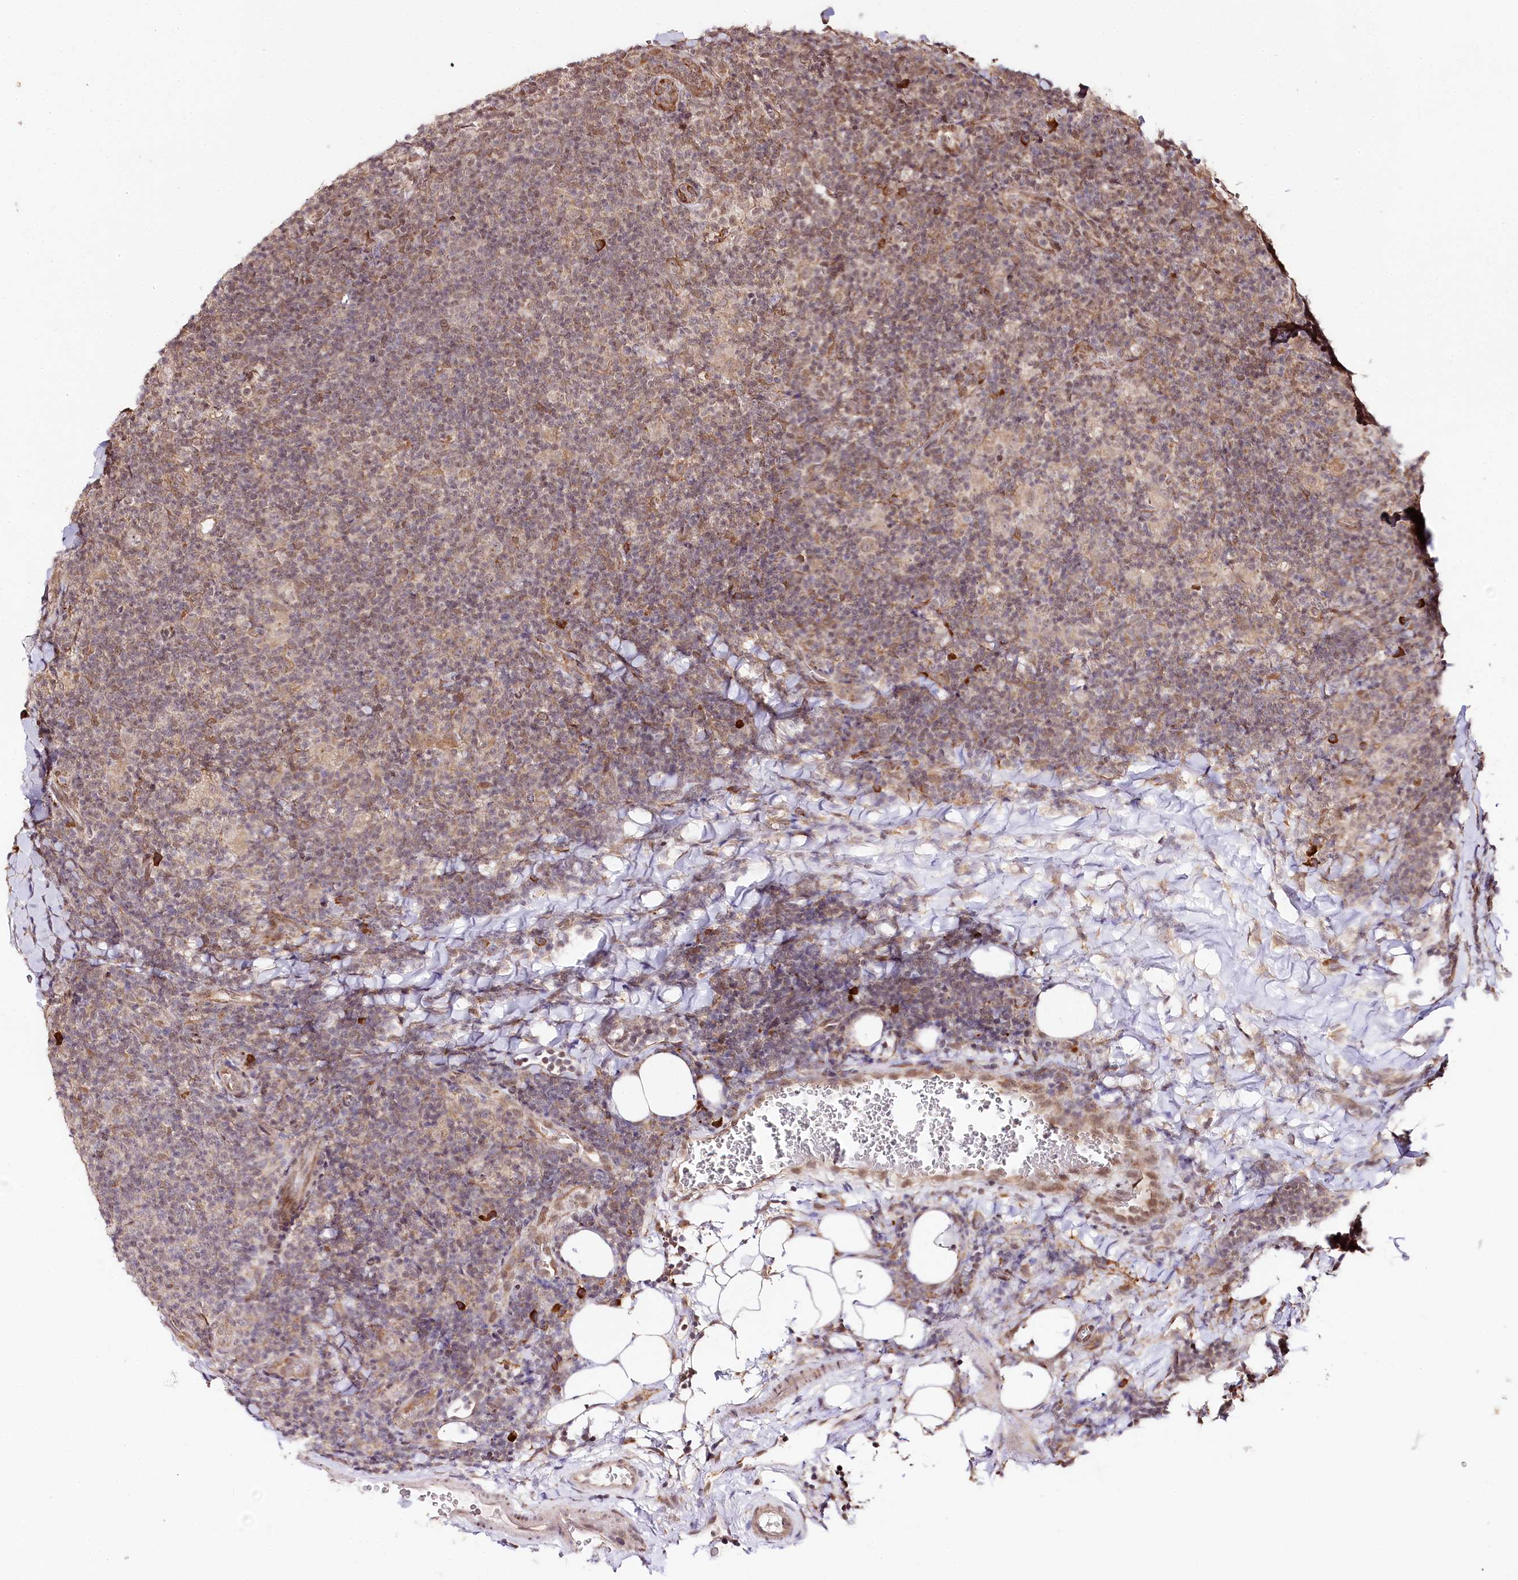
{"staining": {"intensity": "negative", "quantity": "none", "location": "none"}, "tissue": "lymphoma", "cell_type": "Tumor cells", "image_type": "cancer", "snomed": [{"axis": "morphology", "description": "Hodgkin's disease, NOS"}, {"axis": "topography", "description": "Lymph node"}], "caption": "The immunohistochemistry photomicrograph has no significant staining in tumor cells of lymphoma tissue.", "gene": "ENSG00000144785", "patient": {"sex": "female", "age": 57}}